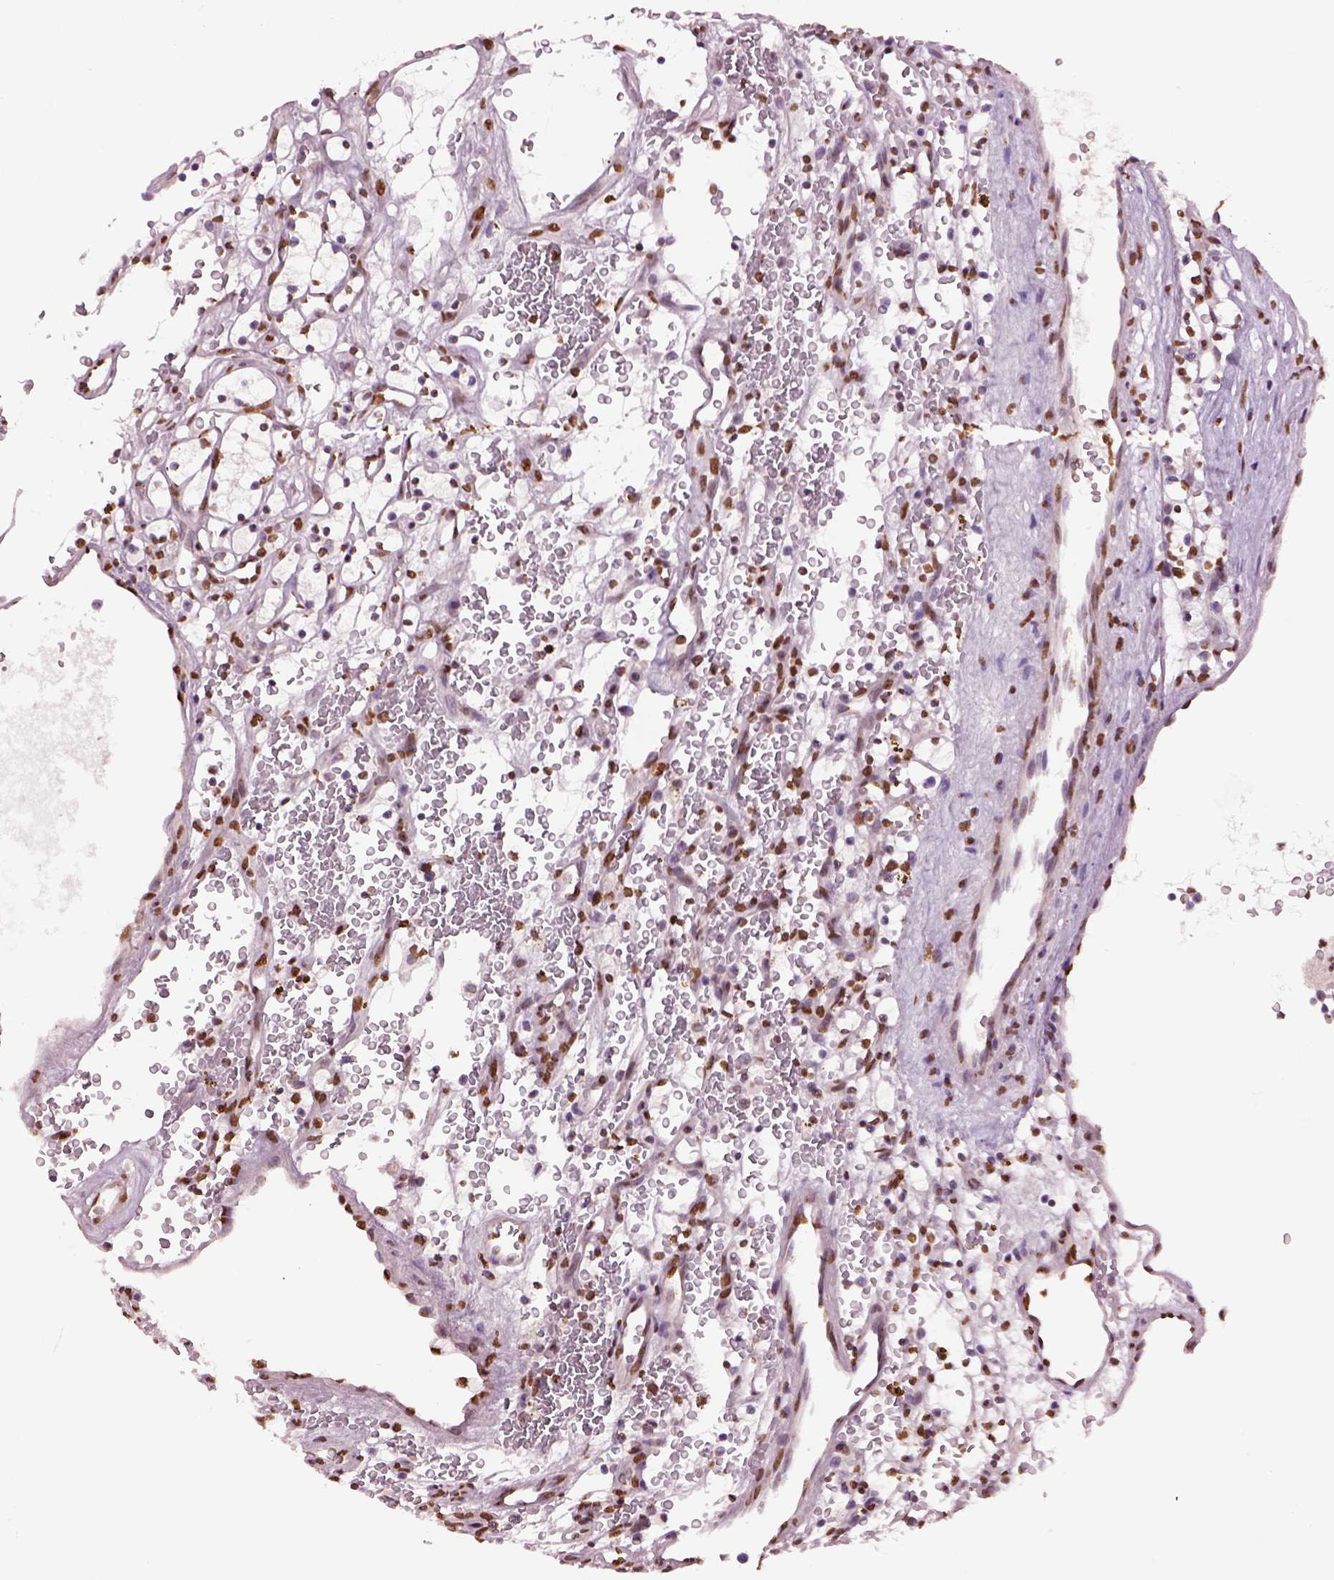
{"staining": {"intensity": "moderate", "quantity": "25%-75%", "location": "nuclear"}, "tissue": "renal cancer", "cell_type": "Tumor cells", "image_type": "cancer", "snomed": [{"axis": "morphology", "description": "Adenocarcinoma, NOS"}, {"axis": "topography", "description": "Kidney"}], "caption": "High-power microscopy captured an immunohistochemistry histopathology image of renal adenocarcinoma, revealing moderate nuclear expression in about 25%-75% of tumor cells.", "gene": "DDX3X", "patient": {"sex": "female", "age": 64}}